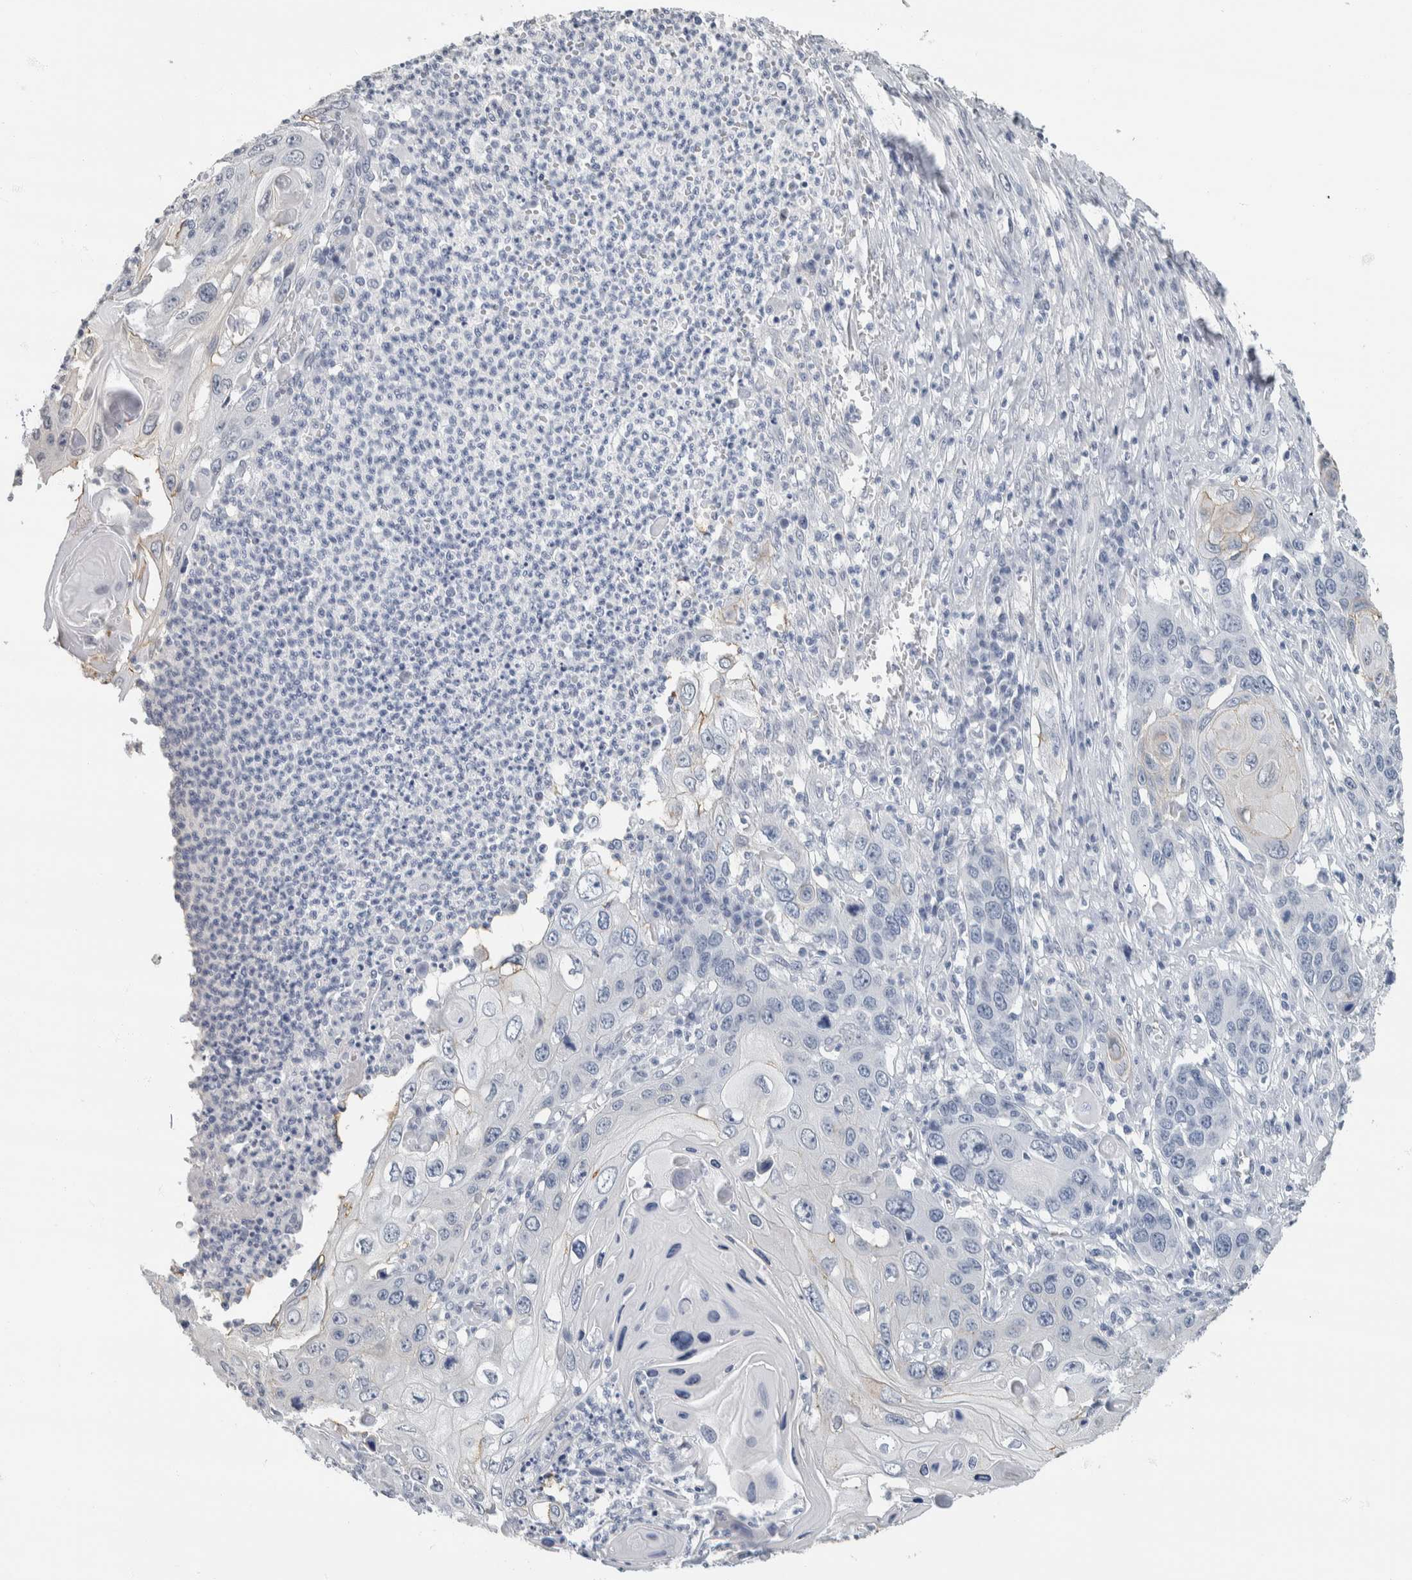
{"staining": {"intensity": "negative", "quantity": "none", "location": "none"}, "tissue": "skin cancer", "cell_type": "Tumor cells", "image_type": "cancer", "snomed": [{"axis": "morphology", "description": "Squamous cell carcinoma, NOS"}, {"axis": "topography", "description": "Skin"}], "caption": "Immunohistochemical staining of skin cancer shows no significant expression in tumor cells.", "gene": "NEFM", "patient": {"sex": "male", "age": 55}}